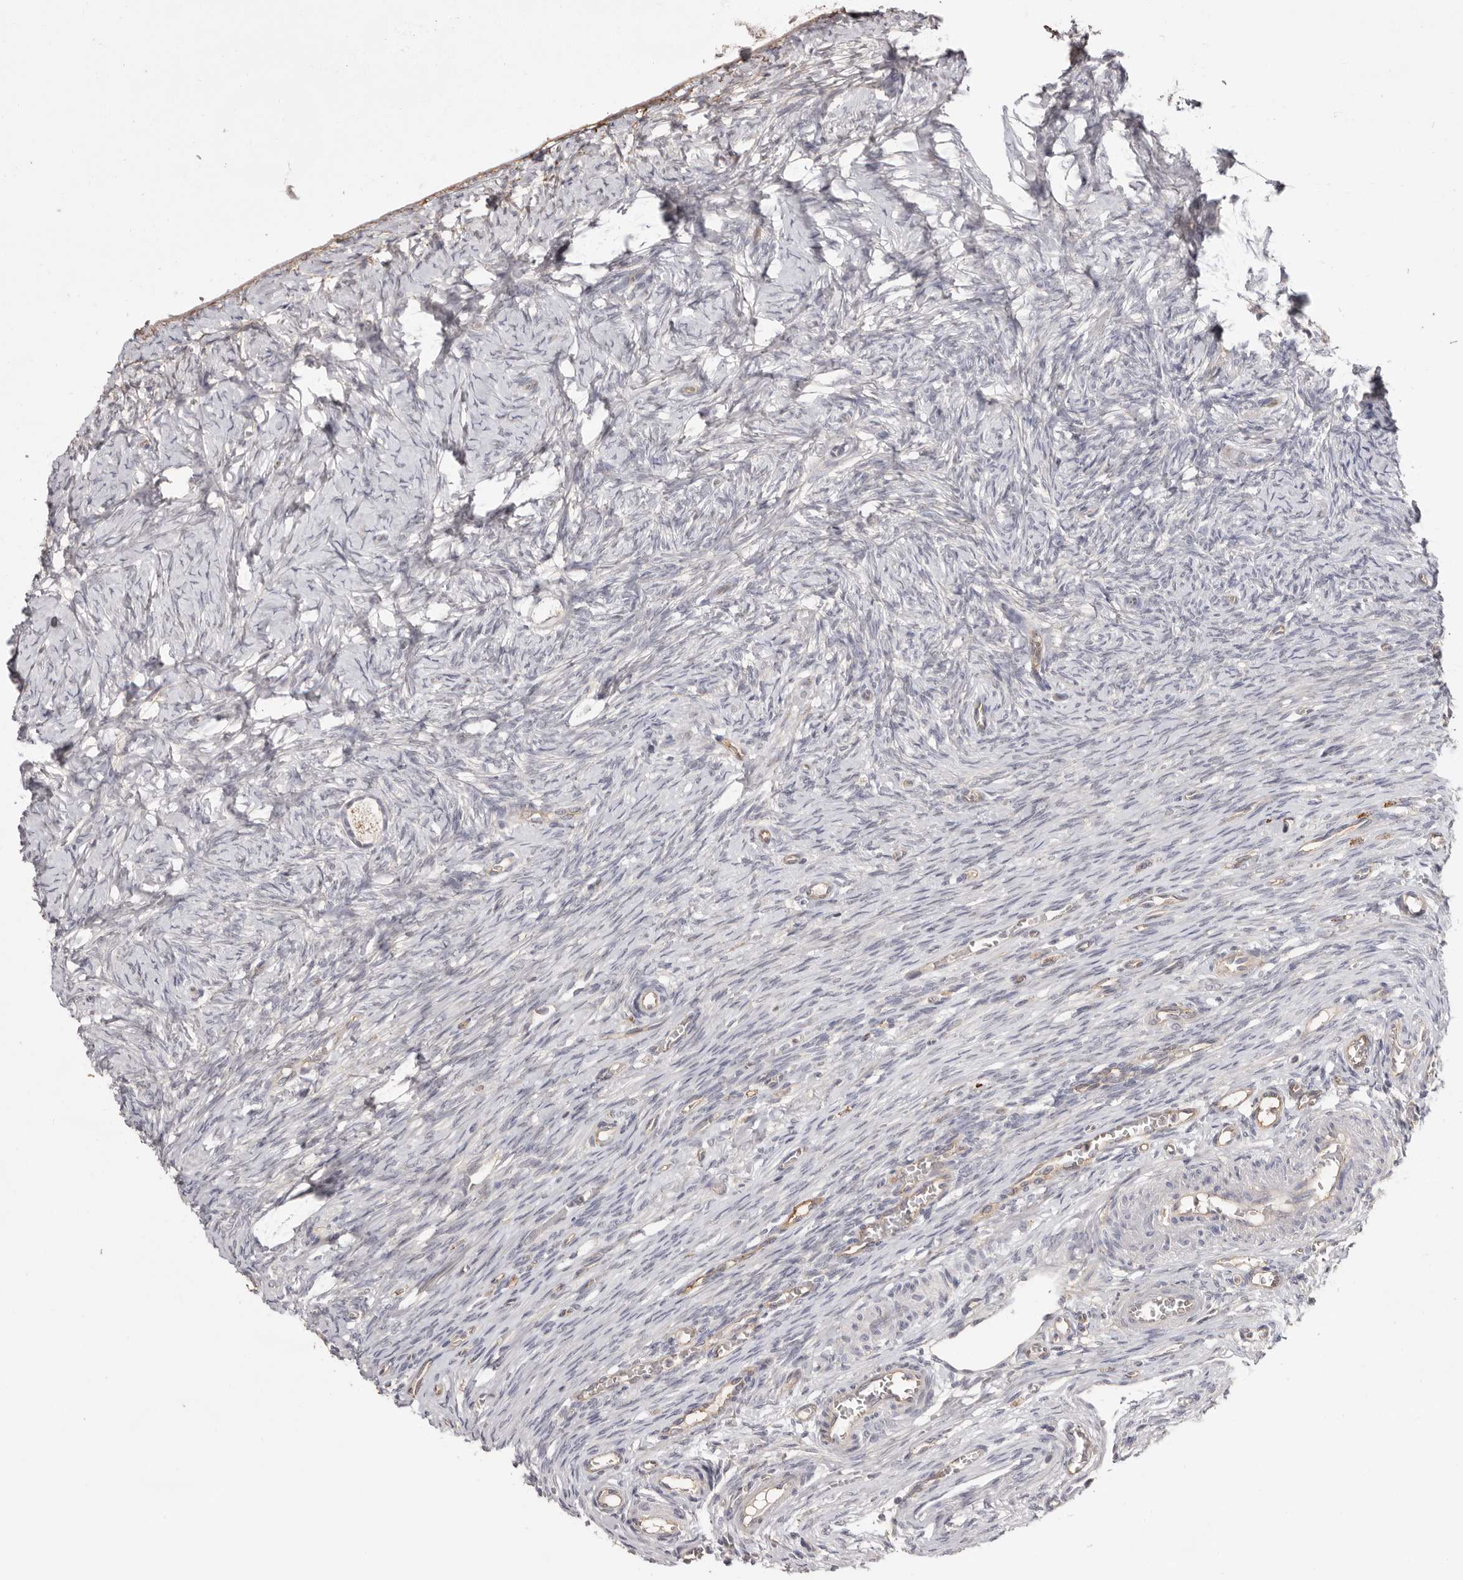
{"staining": {"intensity": "weak", "quantity": "<25%", "location": "cytoplasmic/membranous"}, "tissue": "ovary", "cell_type": "Follicle cells", "image_type": "normal", "snomed": [{"axis": "morphology", "description": "Adenocarcinoma, NOS"}, {"axis": "topography", "description": "Endometrium"}], "caption": "This is an immunohistochemistry (IHC) image of unremarkable ovary. There is no expression in follicle cells.", "gene": "MMACHC", "patient": {"sex": "female", "age": 32}}